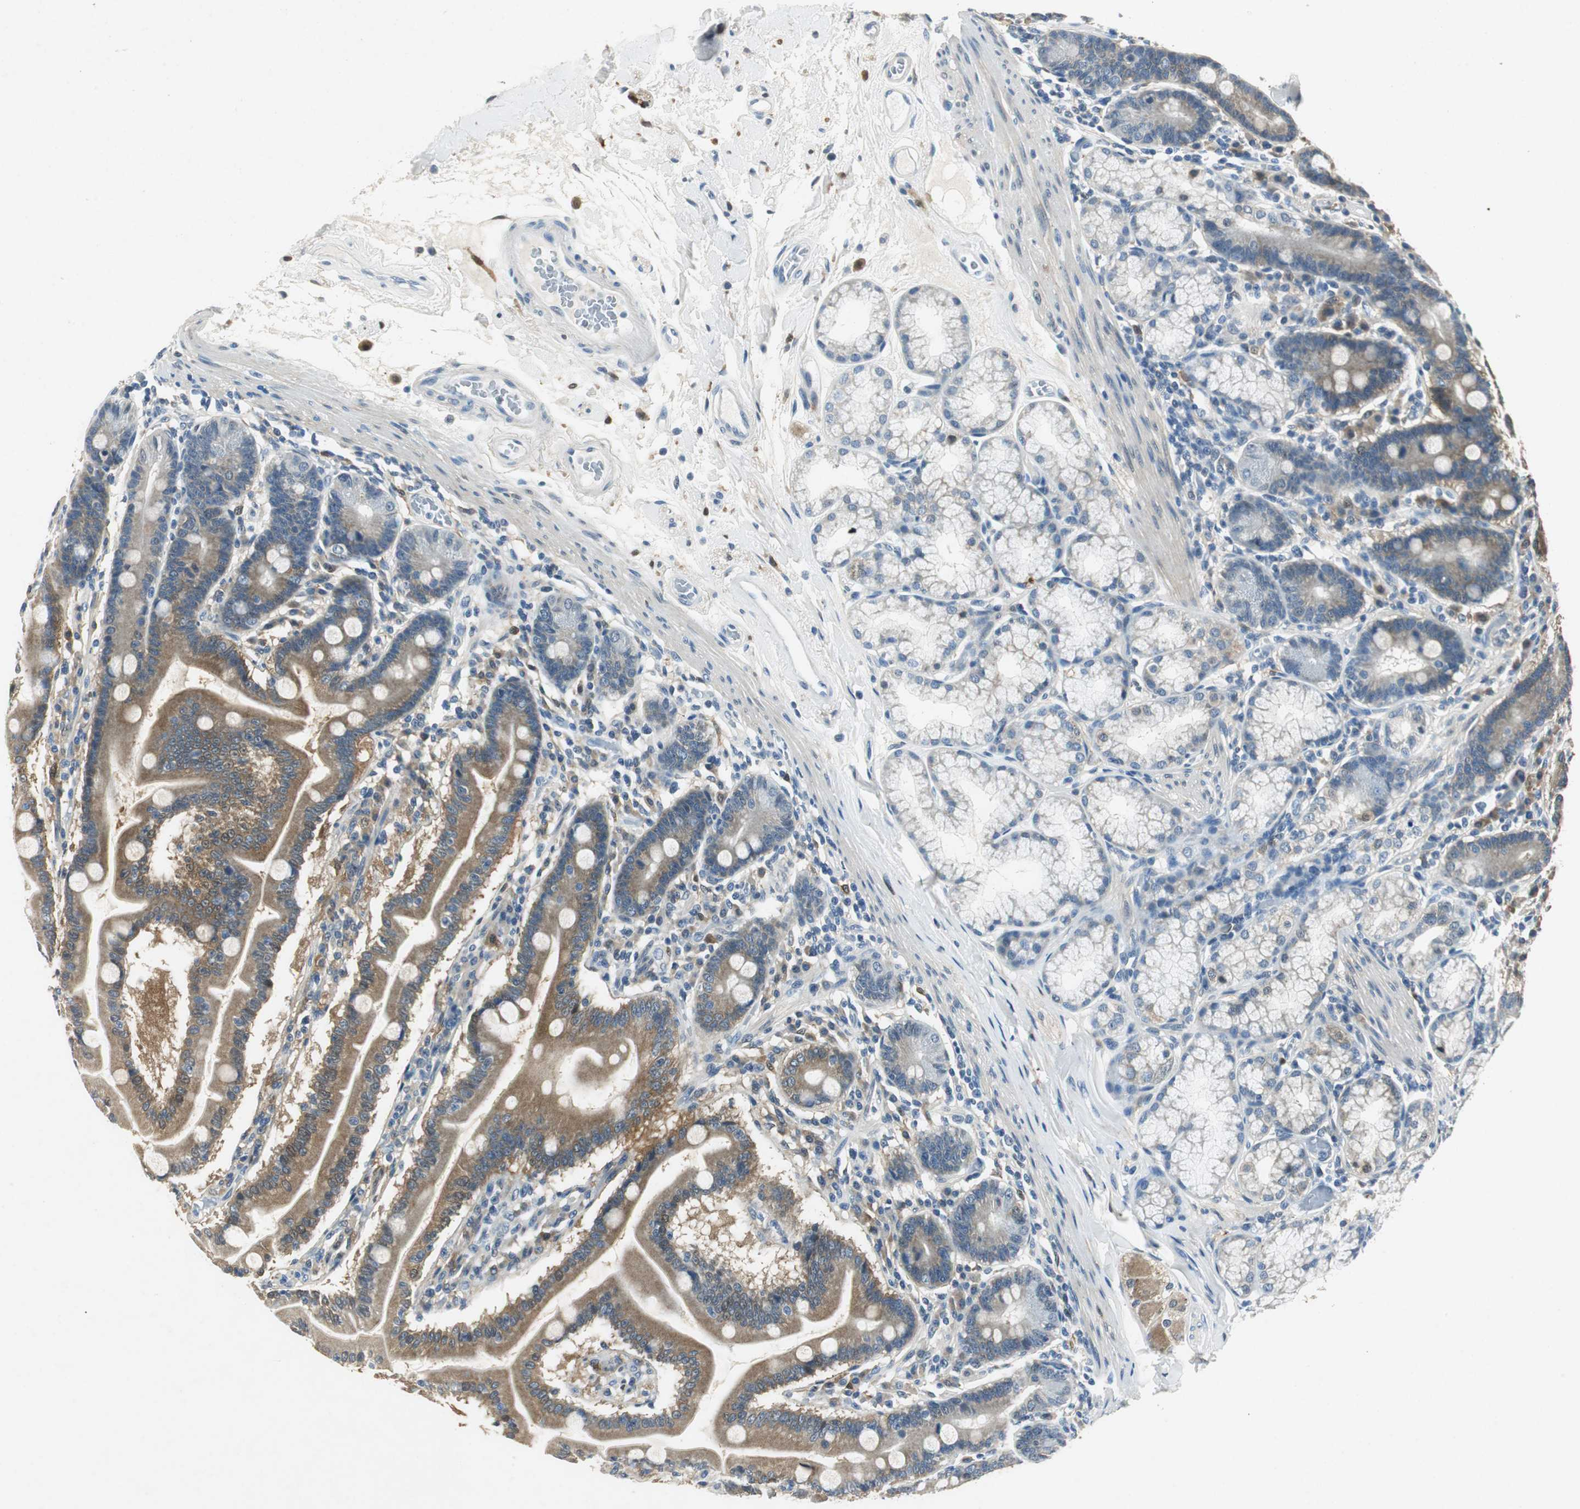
{"staining": {"intensity": "moderate", "quantity": "25%-75%", "location": "cytoplasmic/membranous"}, "tissue": "duodenum", "cell_type": "Glandular cells", "image_type": "normal", "snomed": [{"axis": "morphology", "description": "Normal tissue, NOS"}, {"axis": "topography", "description": "Duodenum"}], "caption": "Duodenum was stained to show a protein in brown. There is medium levels of moderate cytoplasmic/membranous staining in approximately 25%-75% of glandular cells.", "gene": "ME1", "patient": {"sex": "female", "age": 64}}